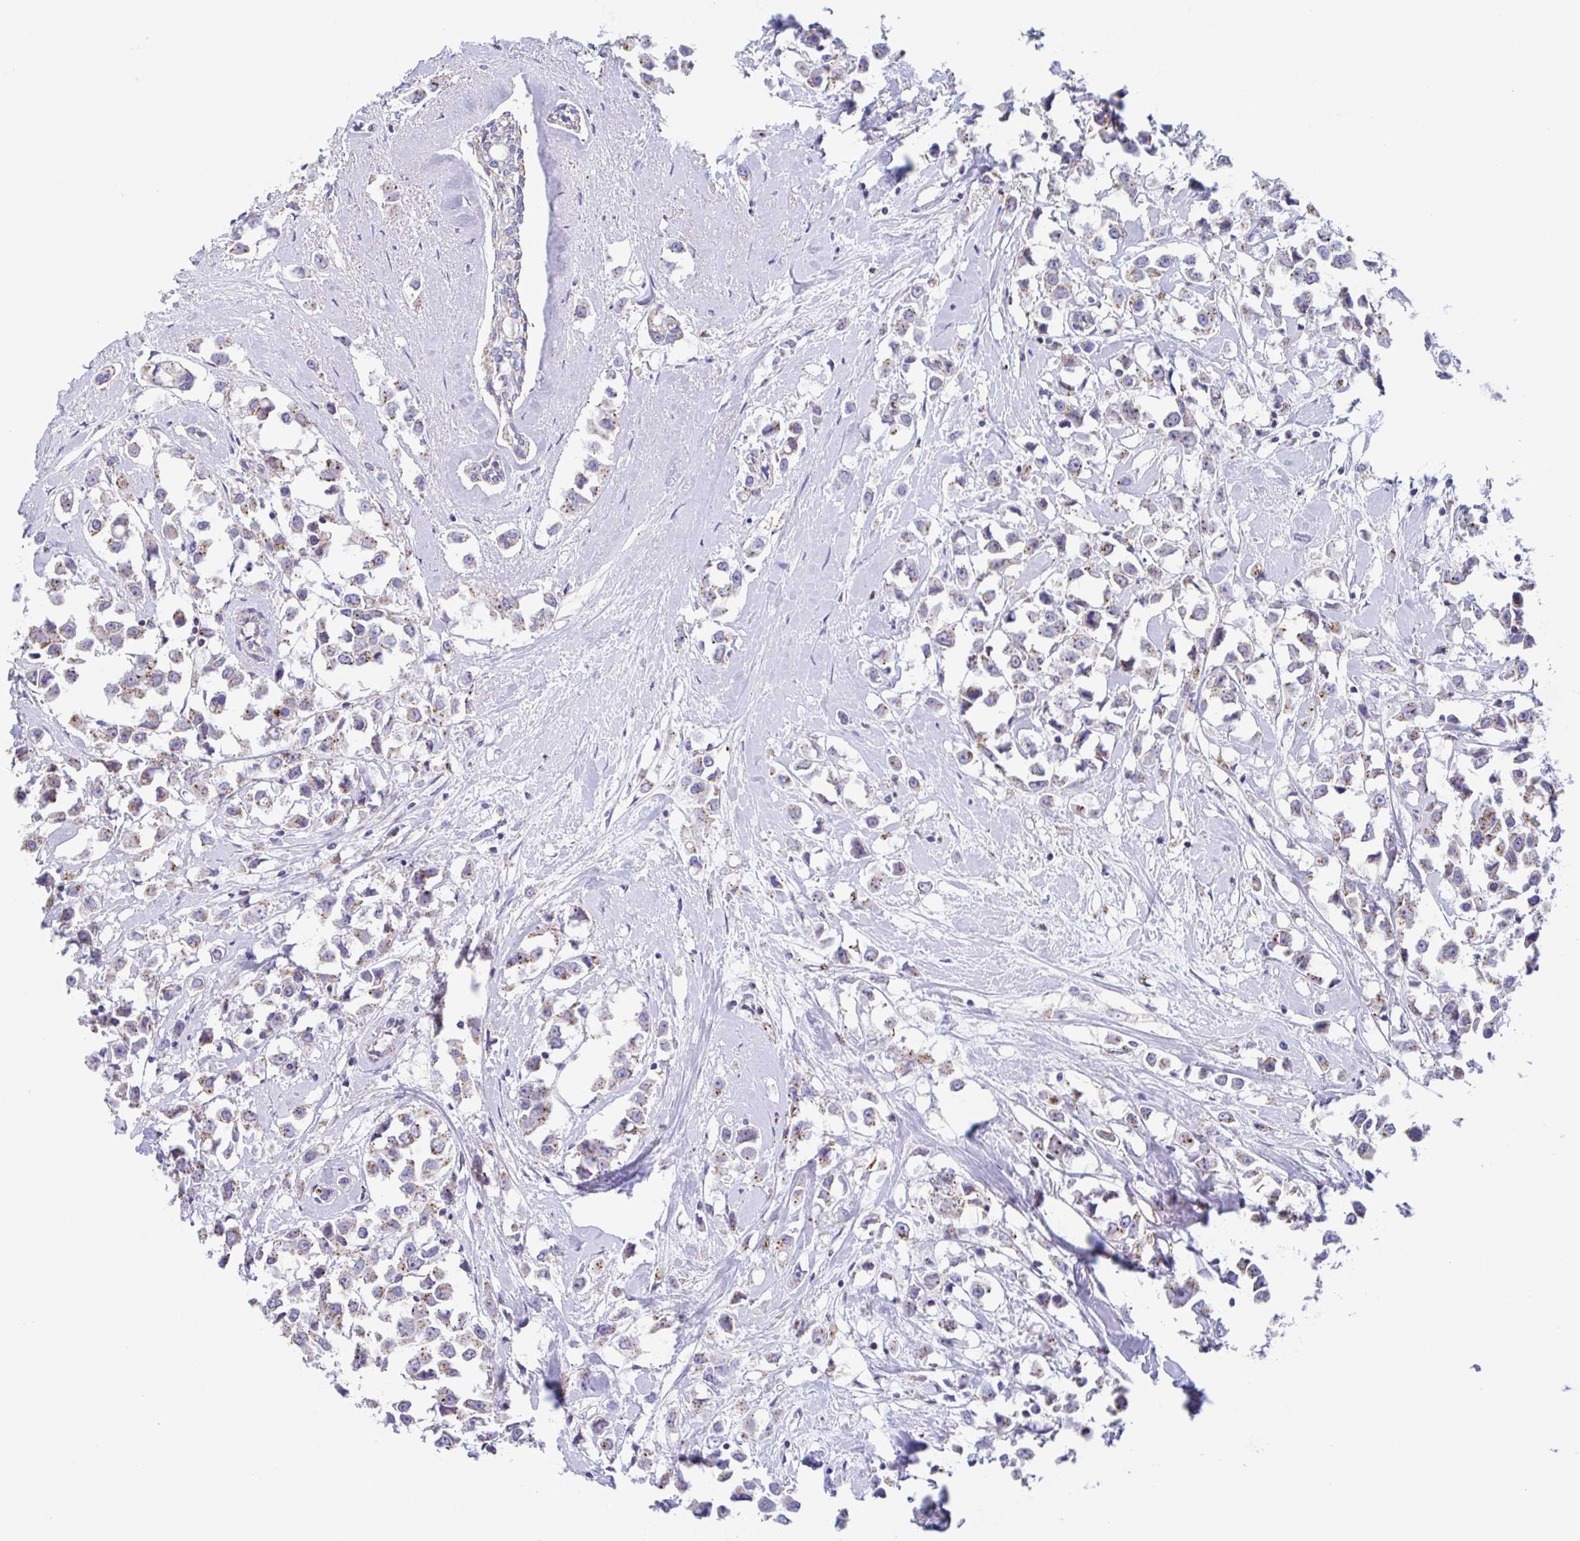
{"staining": {"intensity": "moderate", "quantity": "25%-75%", "location": "cytoplasmic/membranous"}, "tissue": "breast cancer", "cell_type": "Tumor cells", "image_type": "cancer", "snomed": [{"axis": "morphology", "description": "Duct carcinoma"}, {"axis": "topography", "description": "Breast"}], "caption": "Infiltrating ductal carcinoma (breast) tissue shows moderate cytoplasmic/membranous positivity in approximately 25%-75% of tumor cells, visualized by immunohistochemistry. (DAB IHC, brown staining for protein, blue staining for nuclei).", "gene": "CHMP5", "patient": {"sex": "female", "age": 61}}